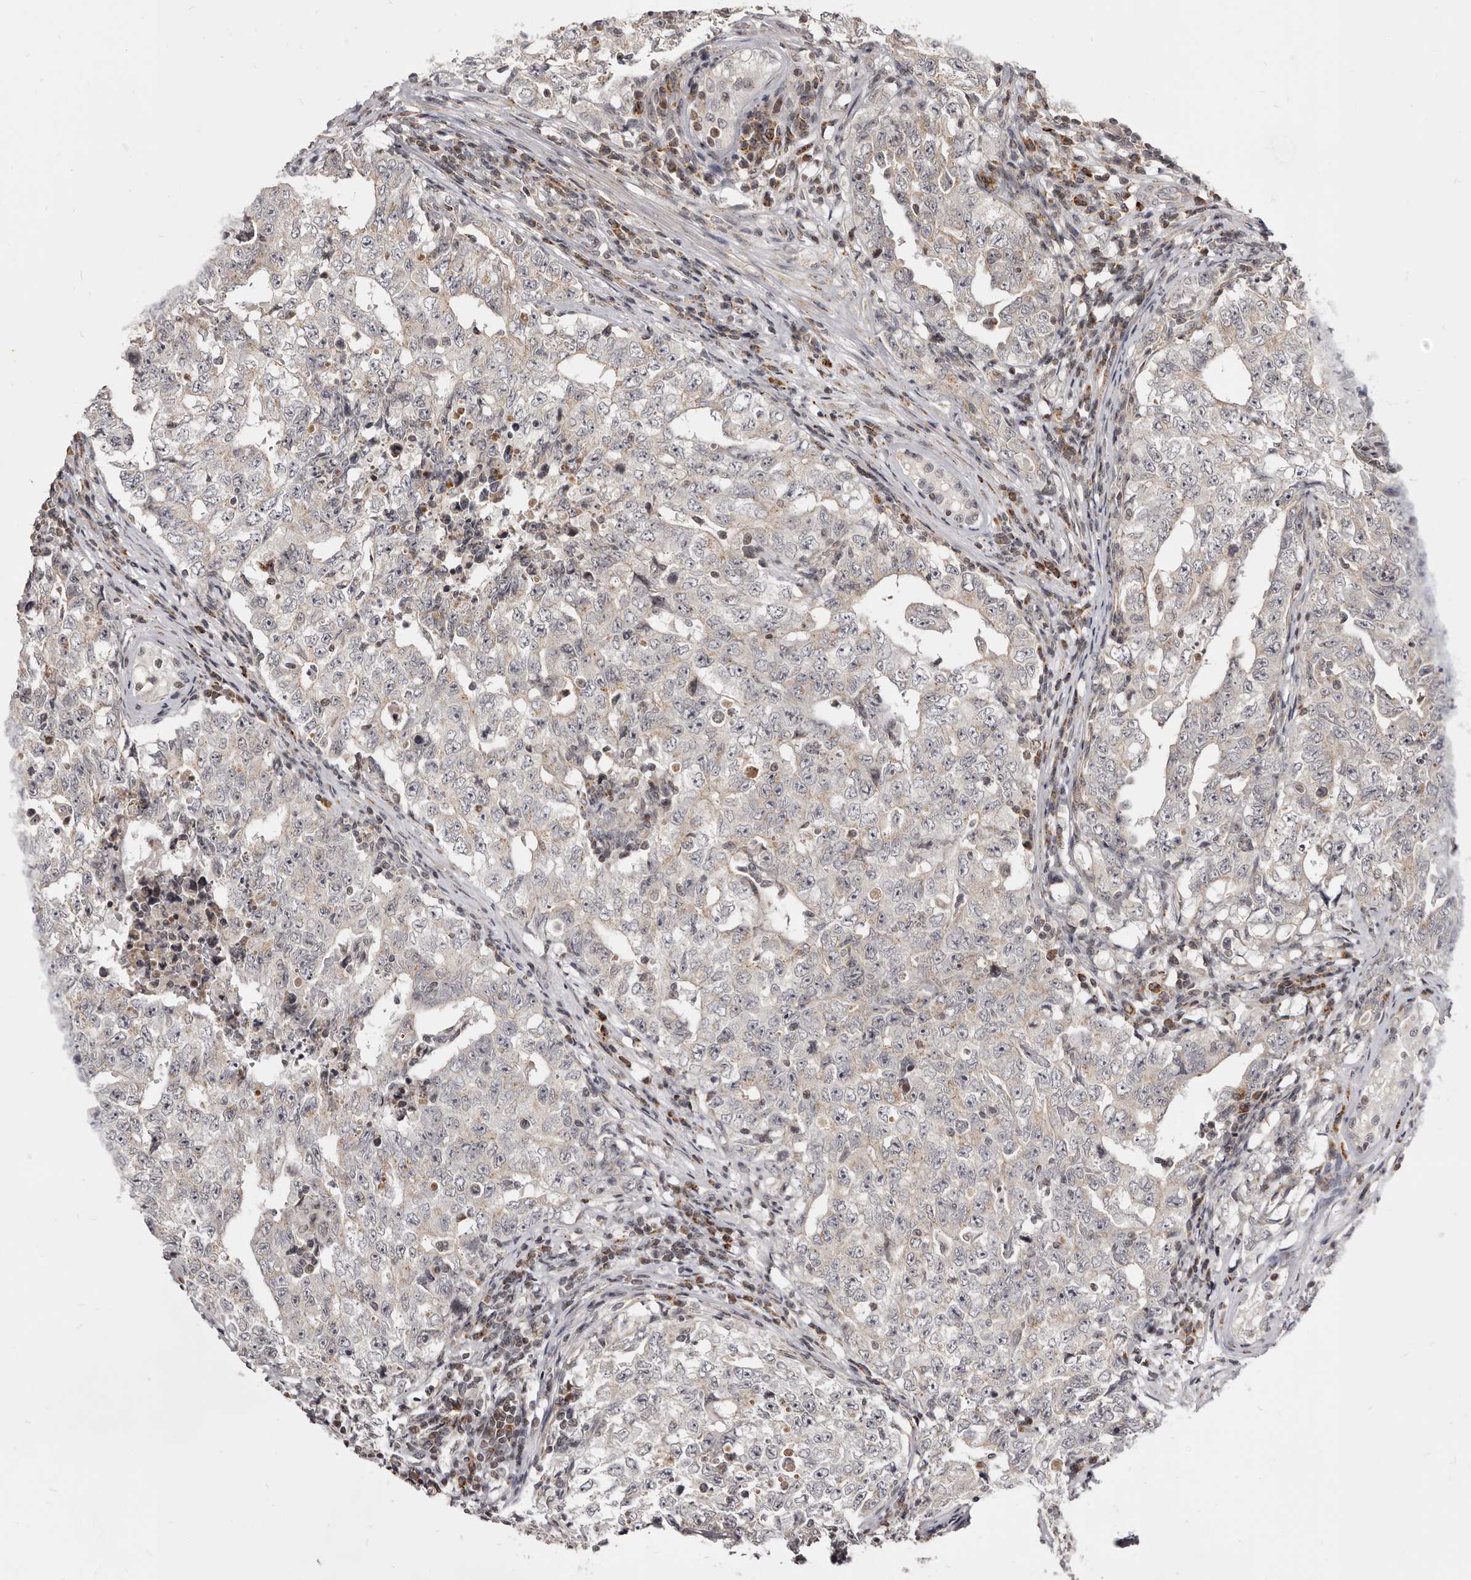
{"staining": {"intensity": "negative", "quantity": "none", "location": "none"}, "tissue": "testis cancer", "cell_type": "Tumor cells", "image_type": "cancer", "snomed": [{"axis": "morphology", "description": "Carcinoma, Embryonal, NOS"}, {"axis": "topography", "description": "Testis"}], "caption": "DAB immunohistochemical staining of human testis cancer exhibits no significant staining in tumor cells.", "gene": "THUMPD1", "patient": {"sex": "male", "age": 26}}